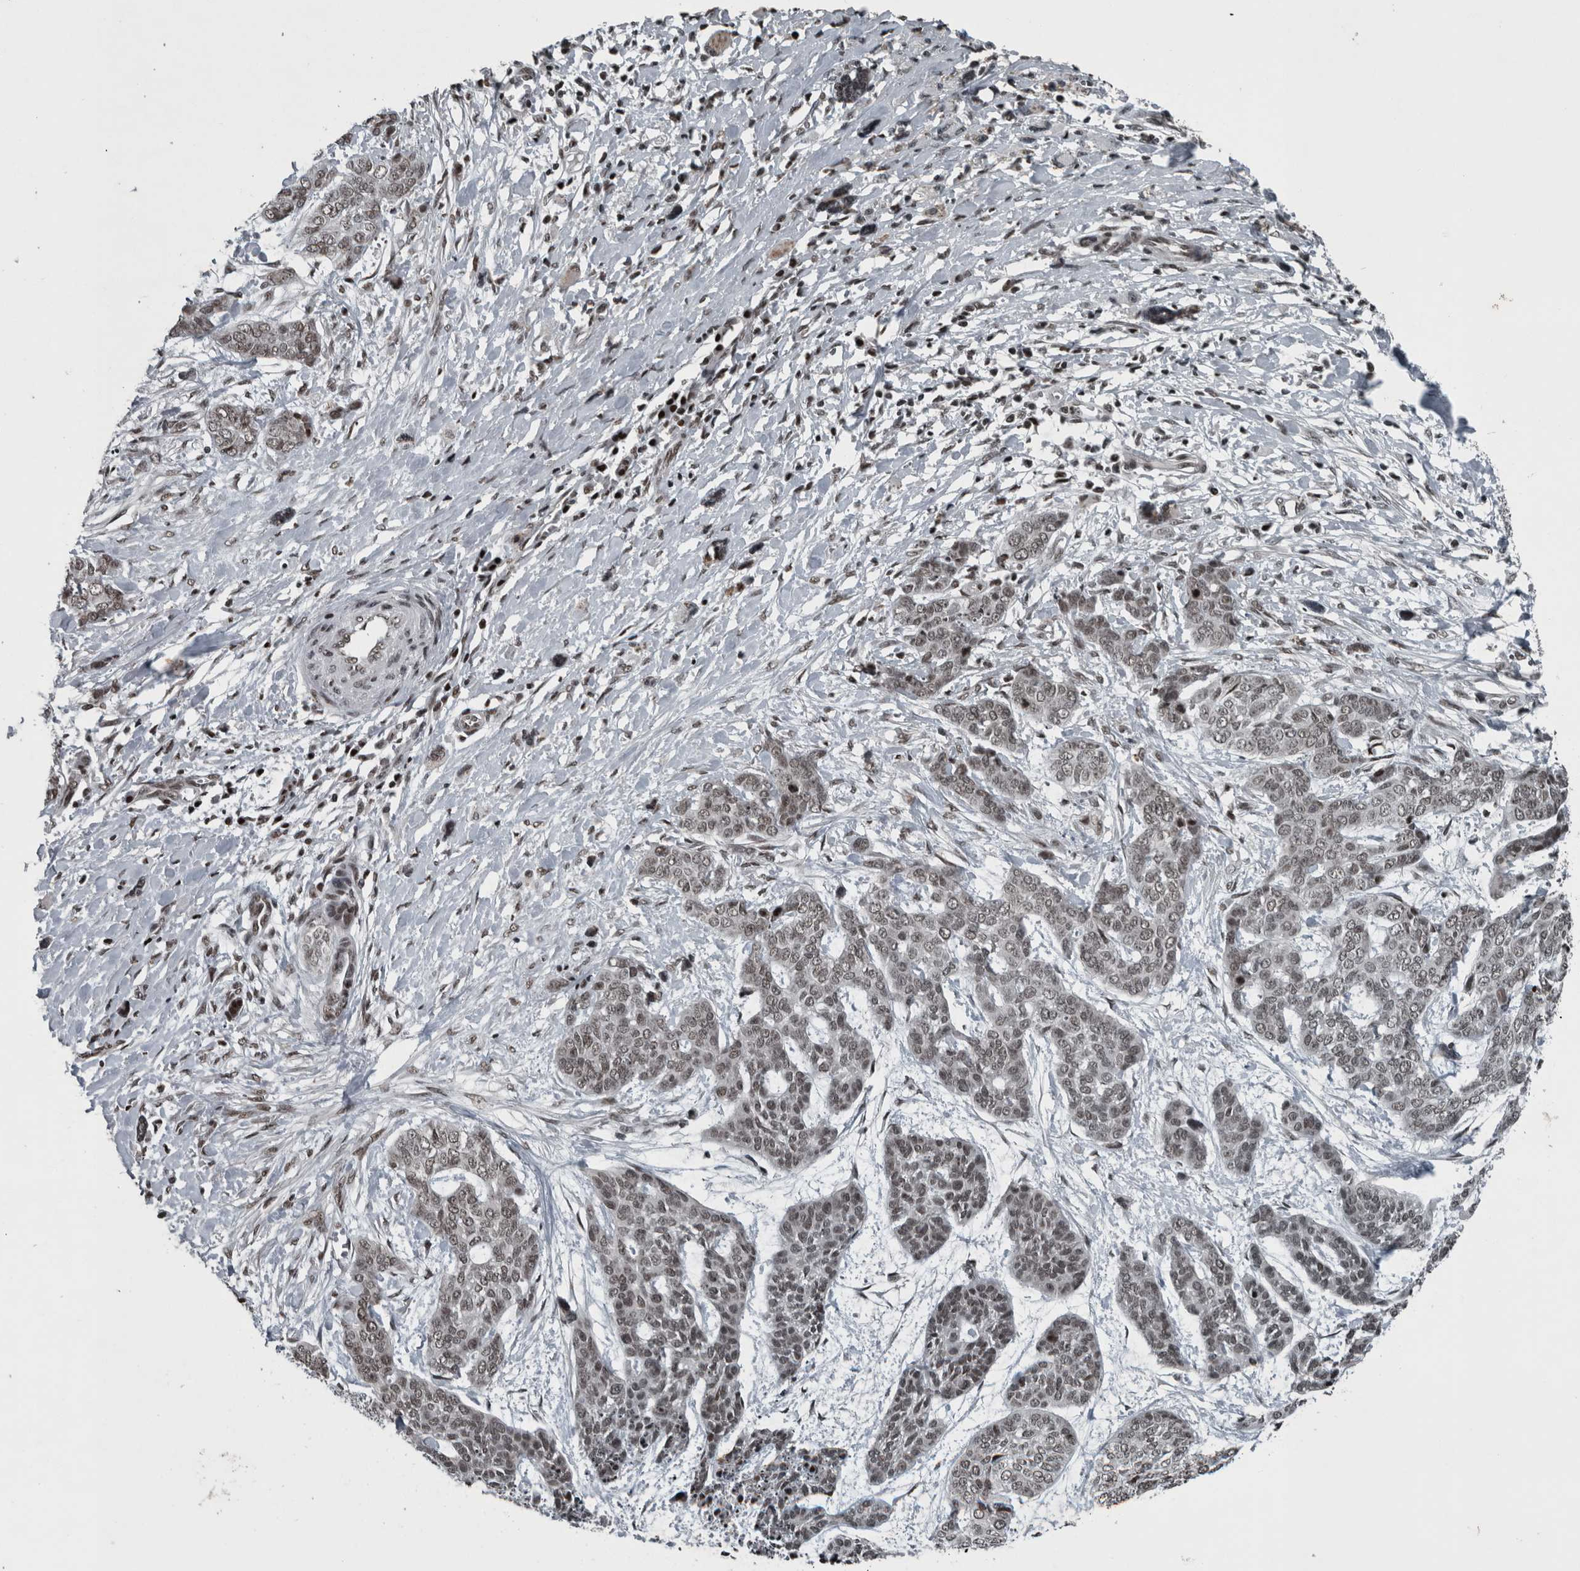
{"staining": {"intensity": "weak", "quantity": ">75%", "location": "nuclear"}, "tissue": "skin cancer", "cell_type": "Tumor cells", "image_type": "cancer", "snomed": [{"axis": "morphology", "description": "Basal cell carcinoma"}, {"axis": "topography", "description": "Skin"}], "caption": "Protein expression by immunohistochemistry demonstrates weak nuclear positivity in approximately >75% of tumor cells in basal cell carcinoma (skin).", "gene": "UNC50", "patient": {"sex": "female", "age": 64}}